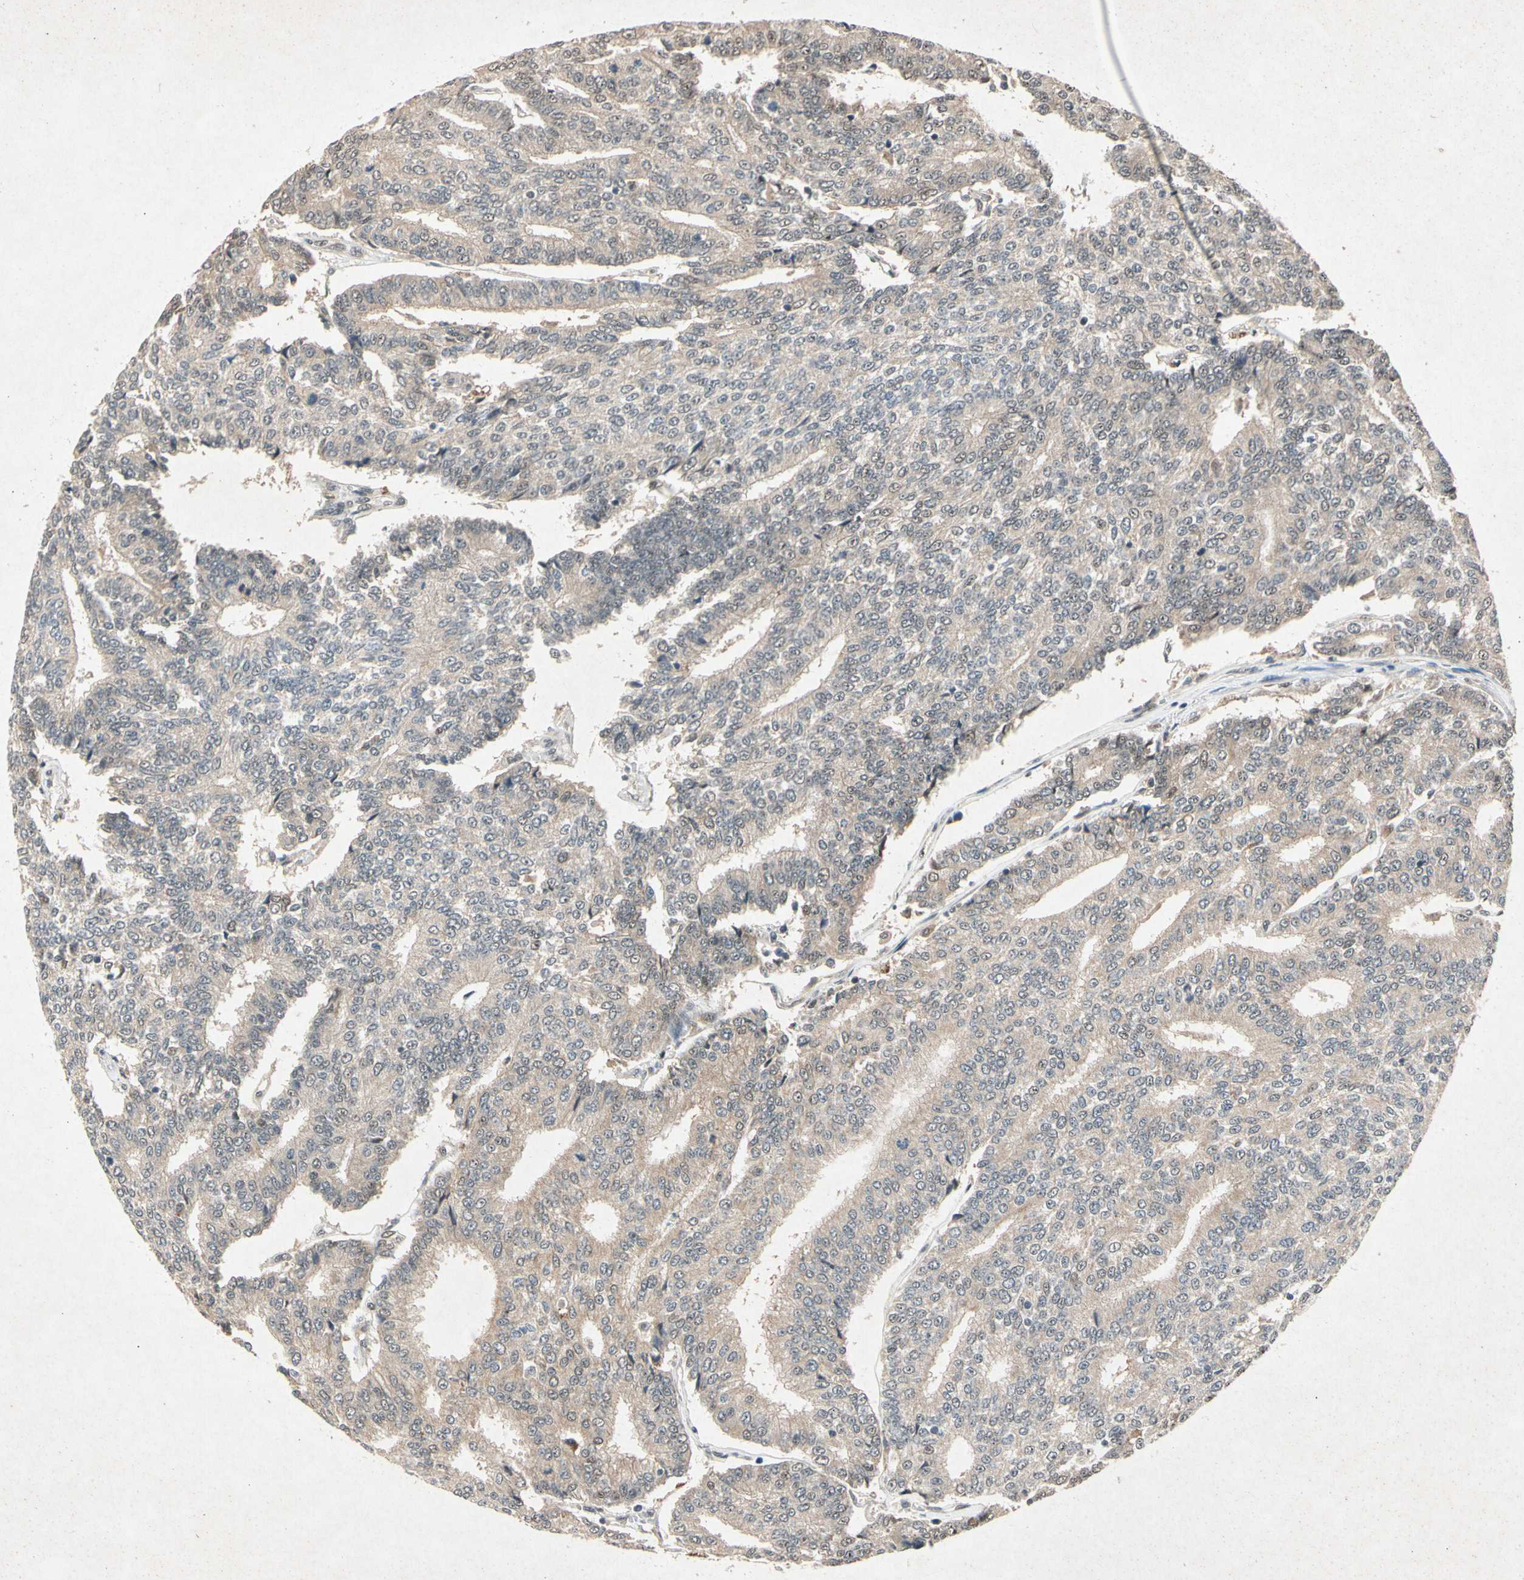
{"staining": {"intensity": "weak", "quantity": "<25%", "location": "nuclear"}, "tissue": "prostate cancer", "cell_type": "Tumor cells", "image_type": "cancer", "snomed": [{"axis": "morphology", "description": "Adenocarcinoma, High grade"}, {"axis": "topography", "description": "Prostate"}], "caption": "A micrograph of prostate cancer stained for a protein displays no brown staining in tumor cells.", "gene": "PML", "patient": {"sex": "male", "age": 55}}